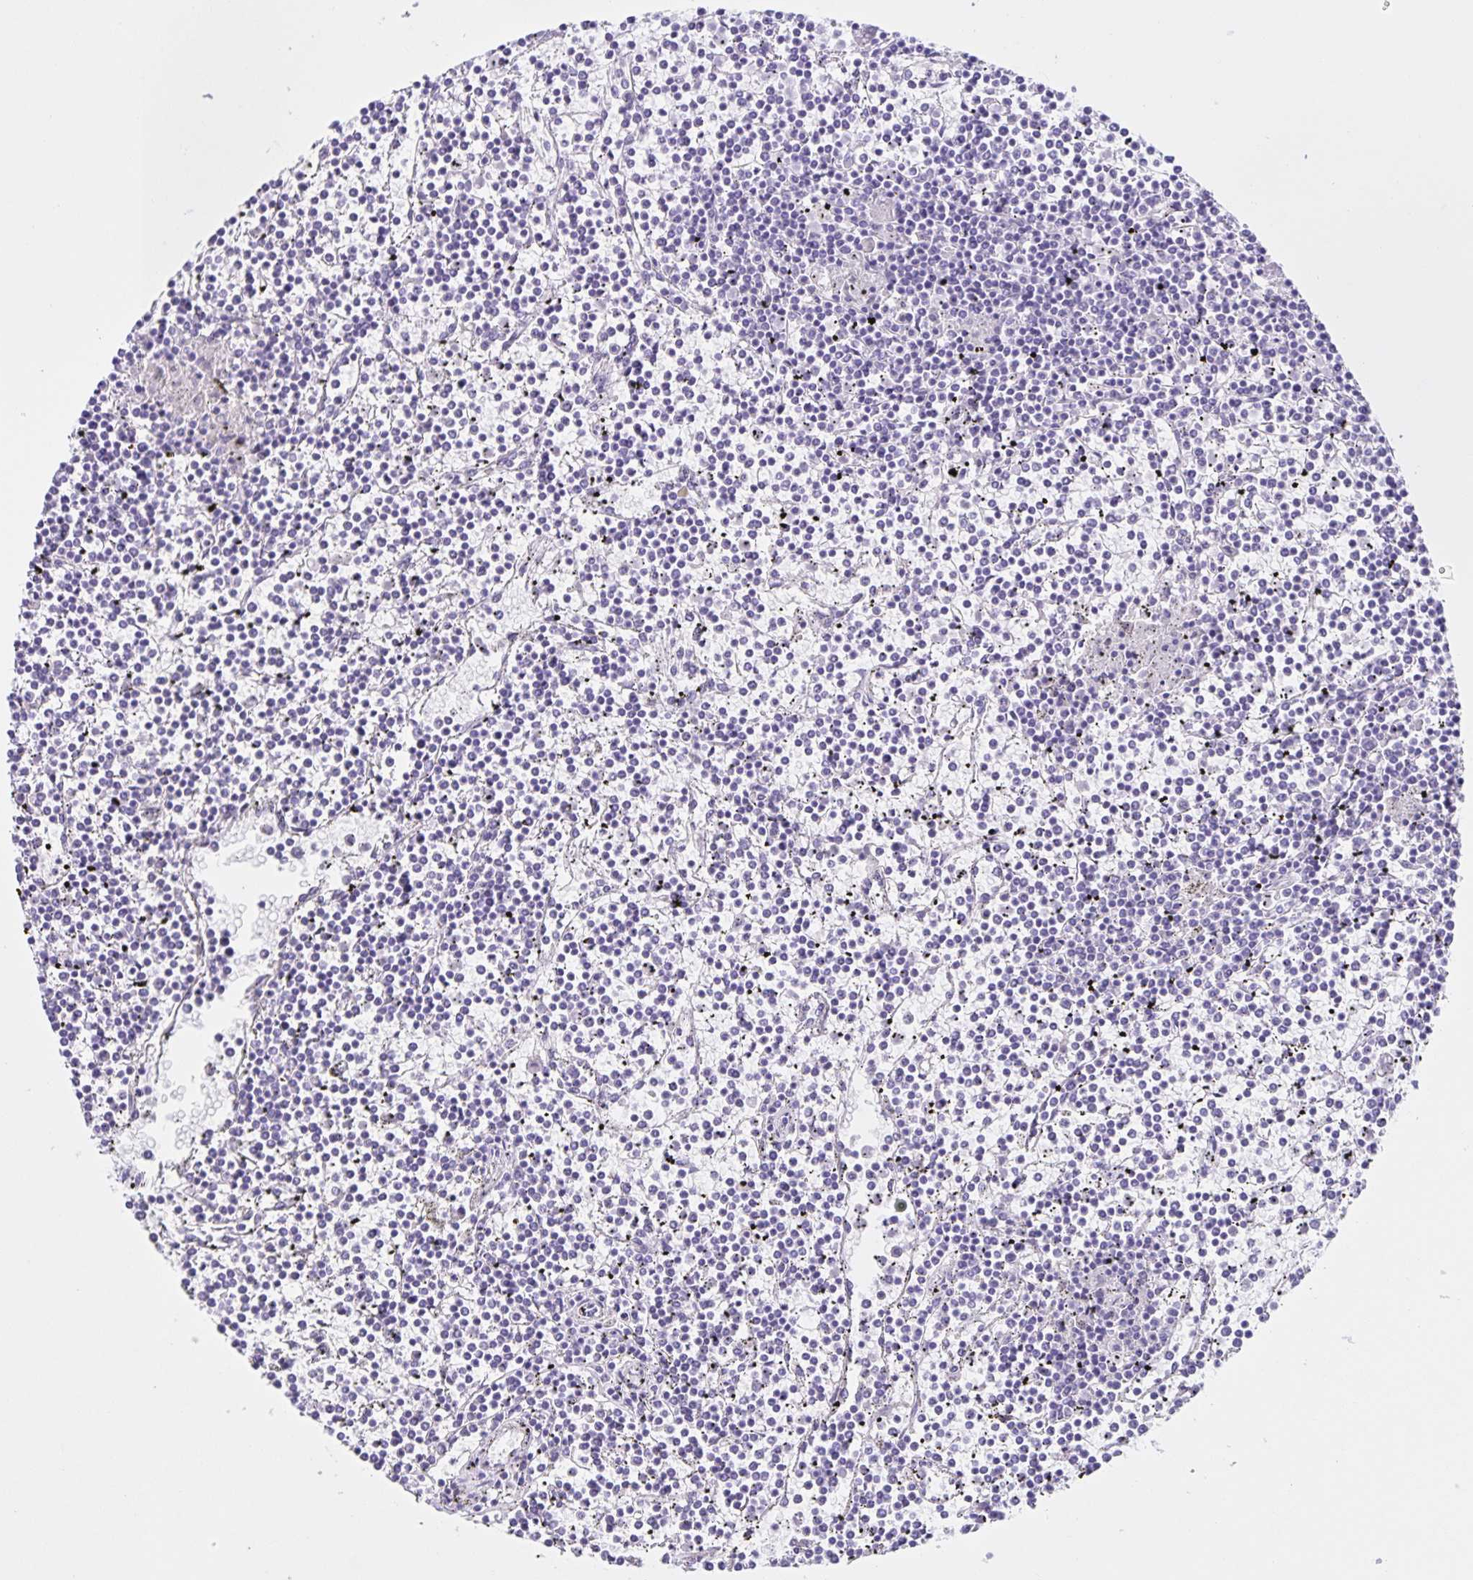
{"staining": {"intensity": "negative", "quantity": "none", "location": "none"}, "tissue": "lymphoma", "cell_type": "Tumor cells", "image_type": "cancer", "snomed": [{"axis": "morphology", "description": "Malignant lymphoma, non-Hodgkin's type, Low grade"}, {"axis": "topography", "description": "Spleen"}], "caption": "The micrograph shows no staining of tumor cells in lymphoma. (DAB immunohistochemistry (IHC), high magnification).", "gene": "FAM170A", "patient": {"sex": "female", "age": 19}}